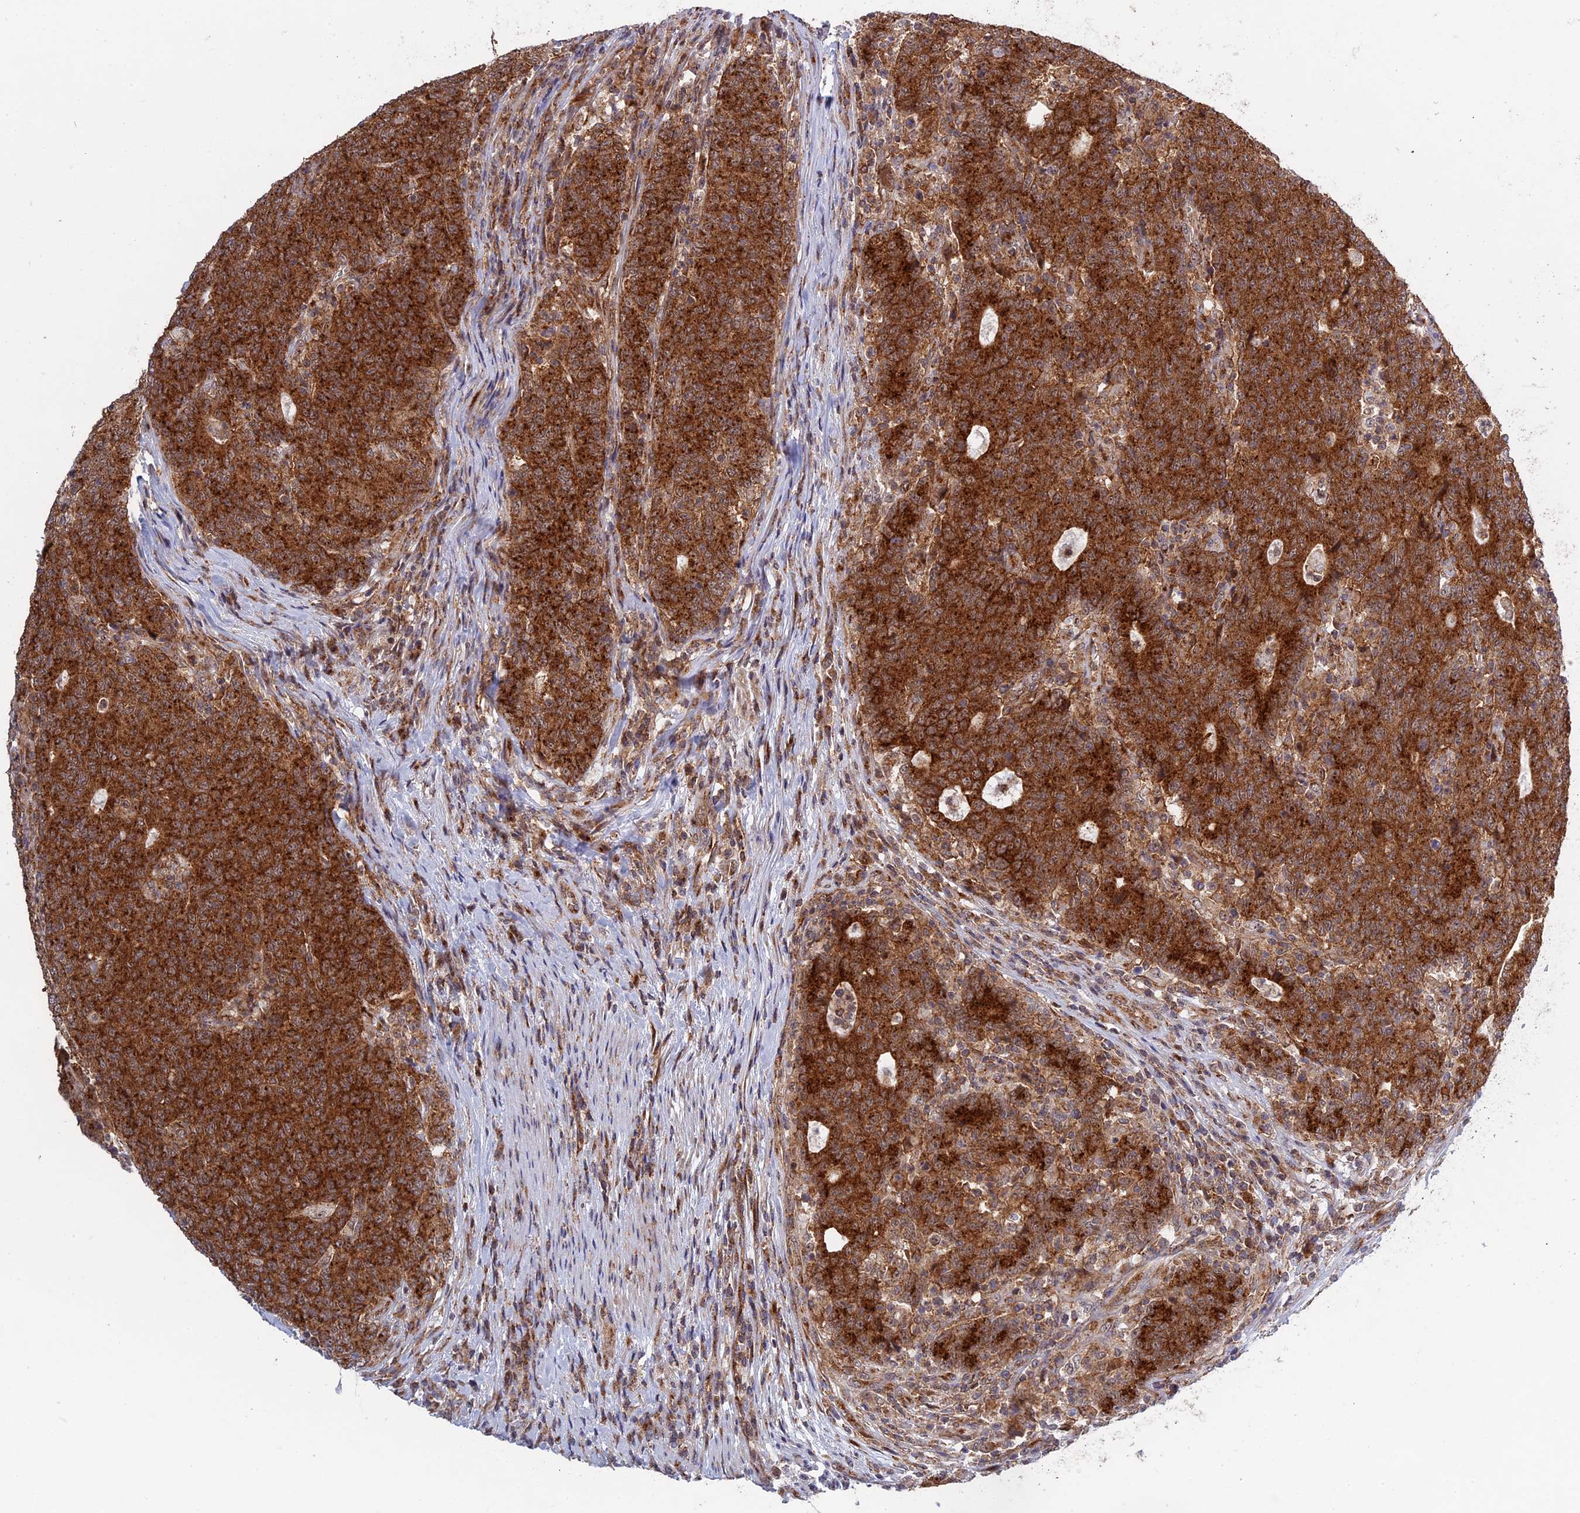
{"staining": {"intensity": "strong", "quantity": ">75%", "location": "cytoplasmic/membranous"}, "tissue": "colorectal cancer", "cell_type": "Tumor cells", "image_type": "cancer", "snomed": [{"axis": "morphology", "description": "Adenocarcinoma, NOS"}, {"axis": "topography", "description": "Colon"}], "caption": "Strong cytoplasmic/membranous protein staining is identified in about >75% of tumor cells in colorectal adenocarcinoma.", "gene": "CLINT1", "patient": {"sex": "female", "age": 75}}